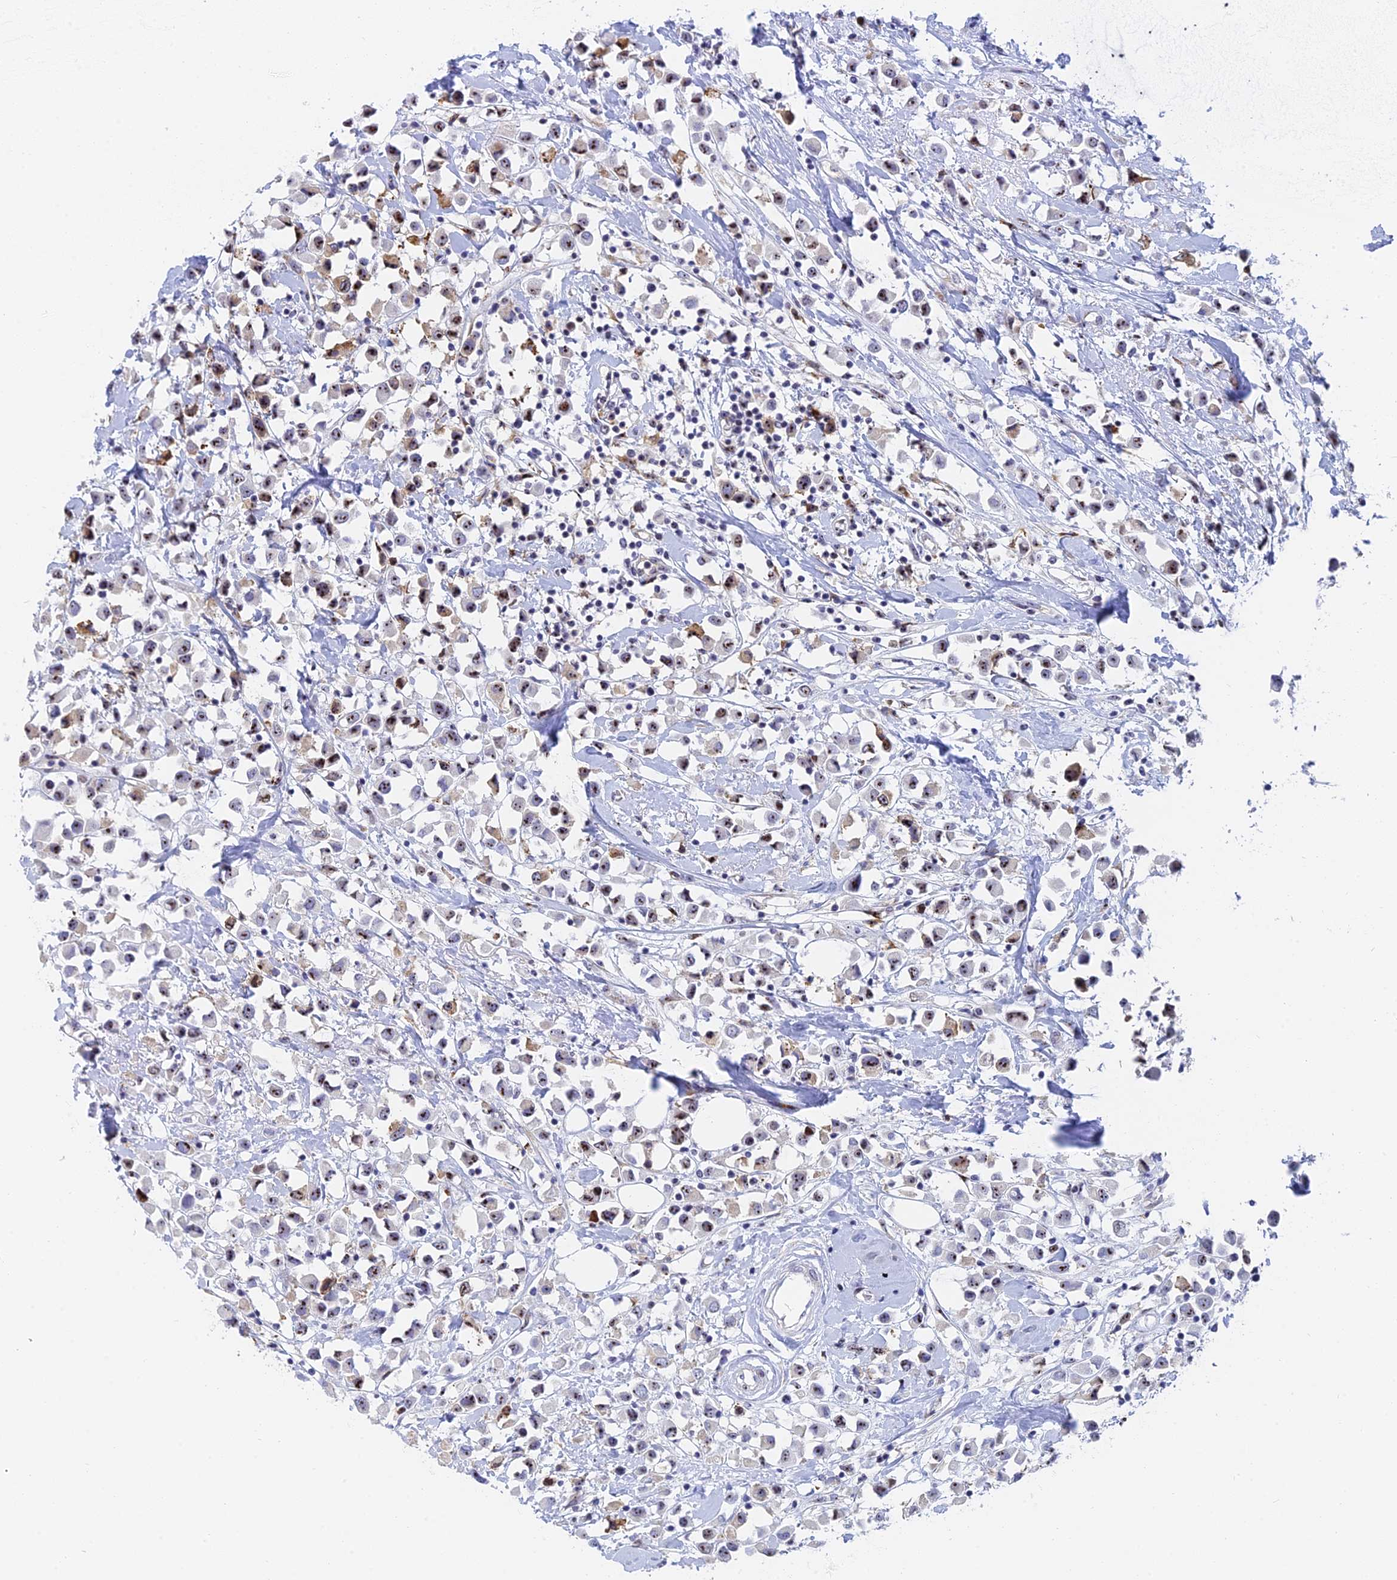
{"staining": {"intensity": "moderate", "quantity": ">75%", "location": "nuclear"}, "tissue": "breast cancer", "cell_type": "Tumor cells", "image_type": "cancer", "snomed": [{"axis": "morphology", "description": "Duct carcinoma"}, {"axis": "topography", "description": "Breast"}], "caption": "Immunohistochemistry (DAB) staining of human breast cancer displays moderate nuclear protein expression in approximately >75% of tumor cells.", "gene": "RSL1D1", "patient": {"sex": "female", "age": 61}}